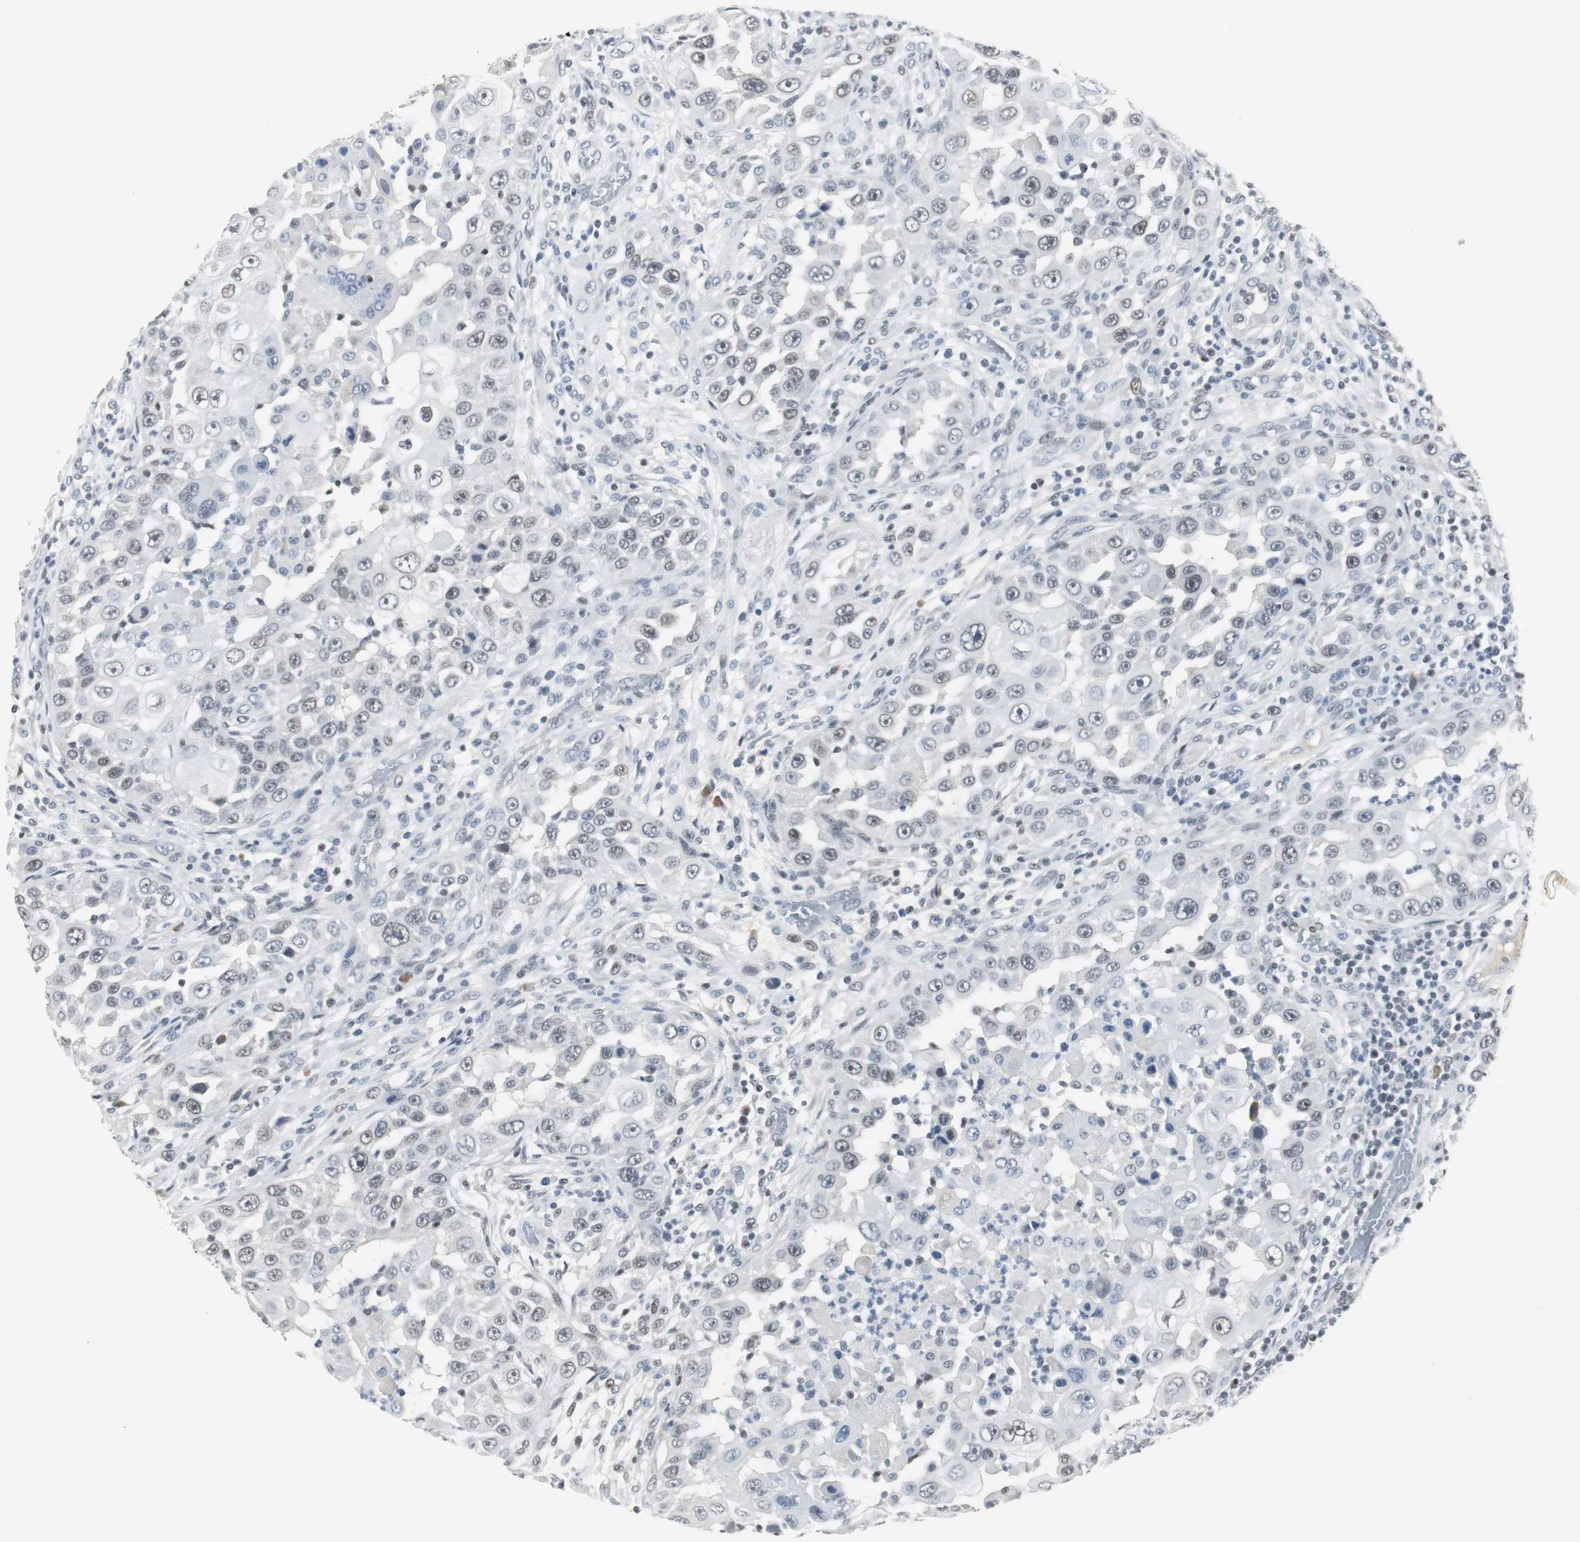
{"staining": {"intensity": "weak", "quantity": "<25%", "location": "nuclear"}, "tissue": "head and neck cancer", "cell_type": "Tumor cells", "image_type": "cancer", "snomed": [{"axis": "morphology", "description": "Carcinoma, NOS"}, {"axis": "topography", "description": "Head-Neck"}], "caption": "Carcinoma (head and neck) was stained to show a protein in brown. There is no significant expression in tumor cells.", "gene": "ELK1", "patient": {"sex": "male", "age": 87}}